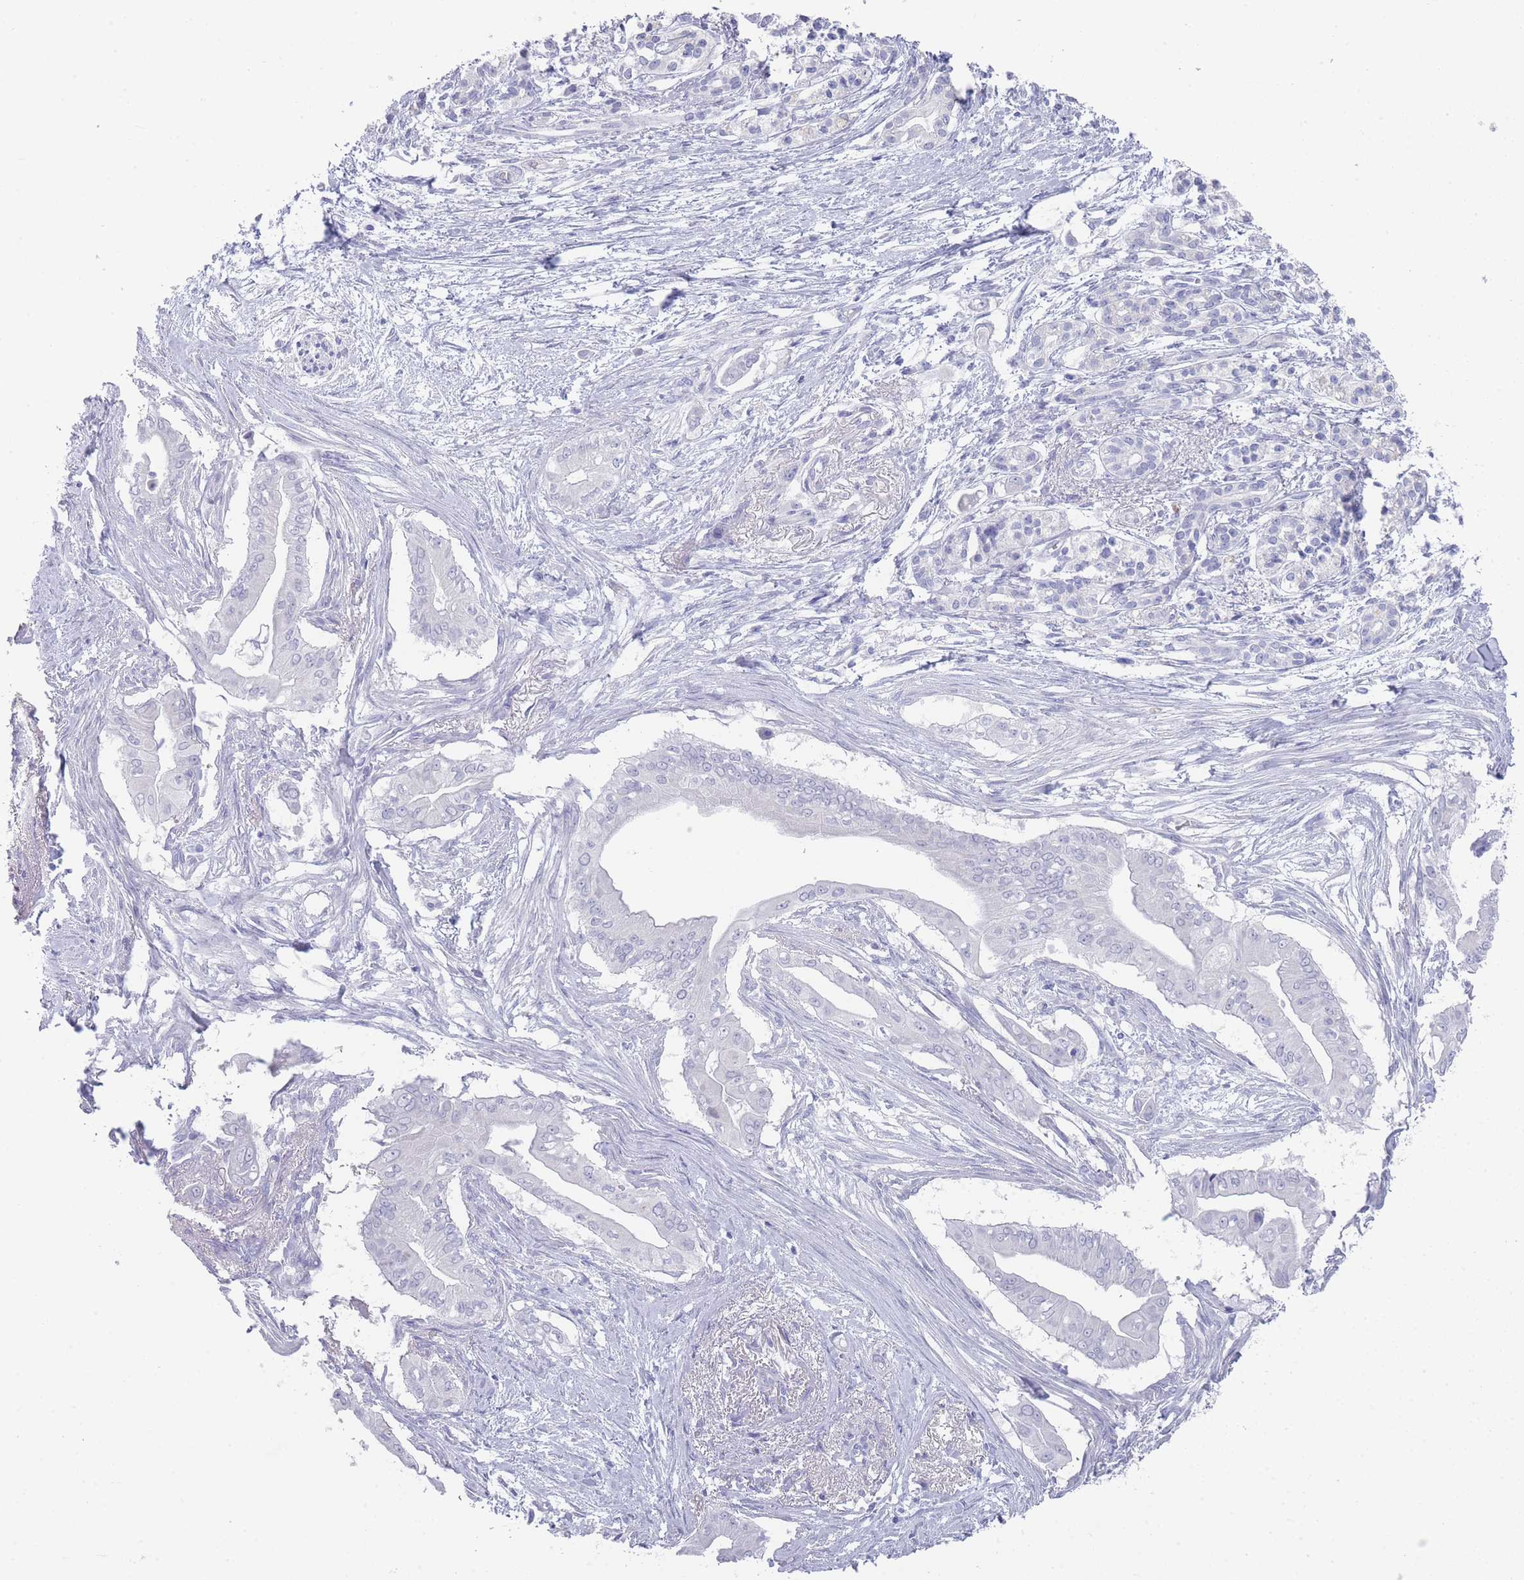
{"staining": {"intensity": "negative", "quantity": "none", "location": "none"}, "tissue": "pancreatic cancer", "cell_type": "Tumor cells", "image_type": "cancer", "snomed": [{"axis": "morphology", "description": "Adenocarcinoma, NOS"}, {"axis": "topography", "description": "Pancreas"}], "caption": "The histopathology image reveals no significant staining in tumor cells of adenocarcinoma (pancreatic).", "gene": "RAB2B", "patient": {"sex": "male", "age": 71}}